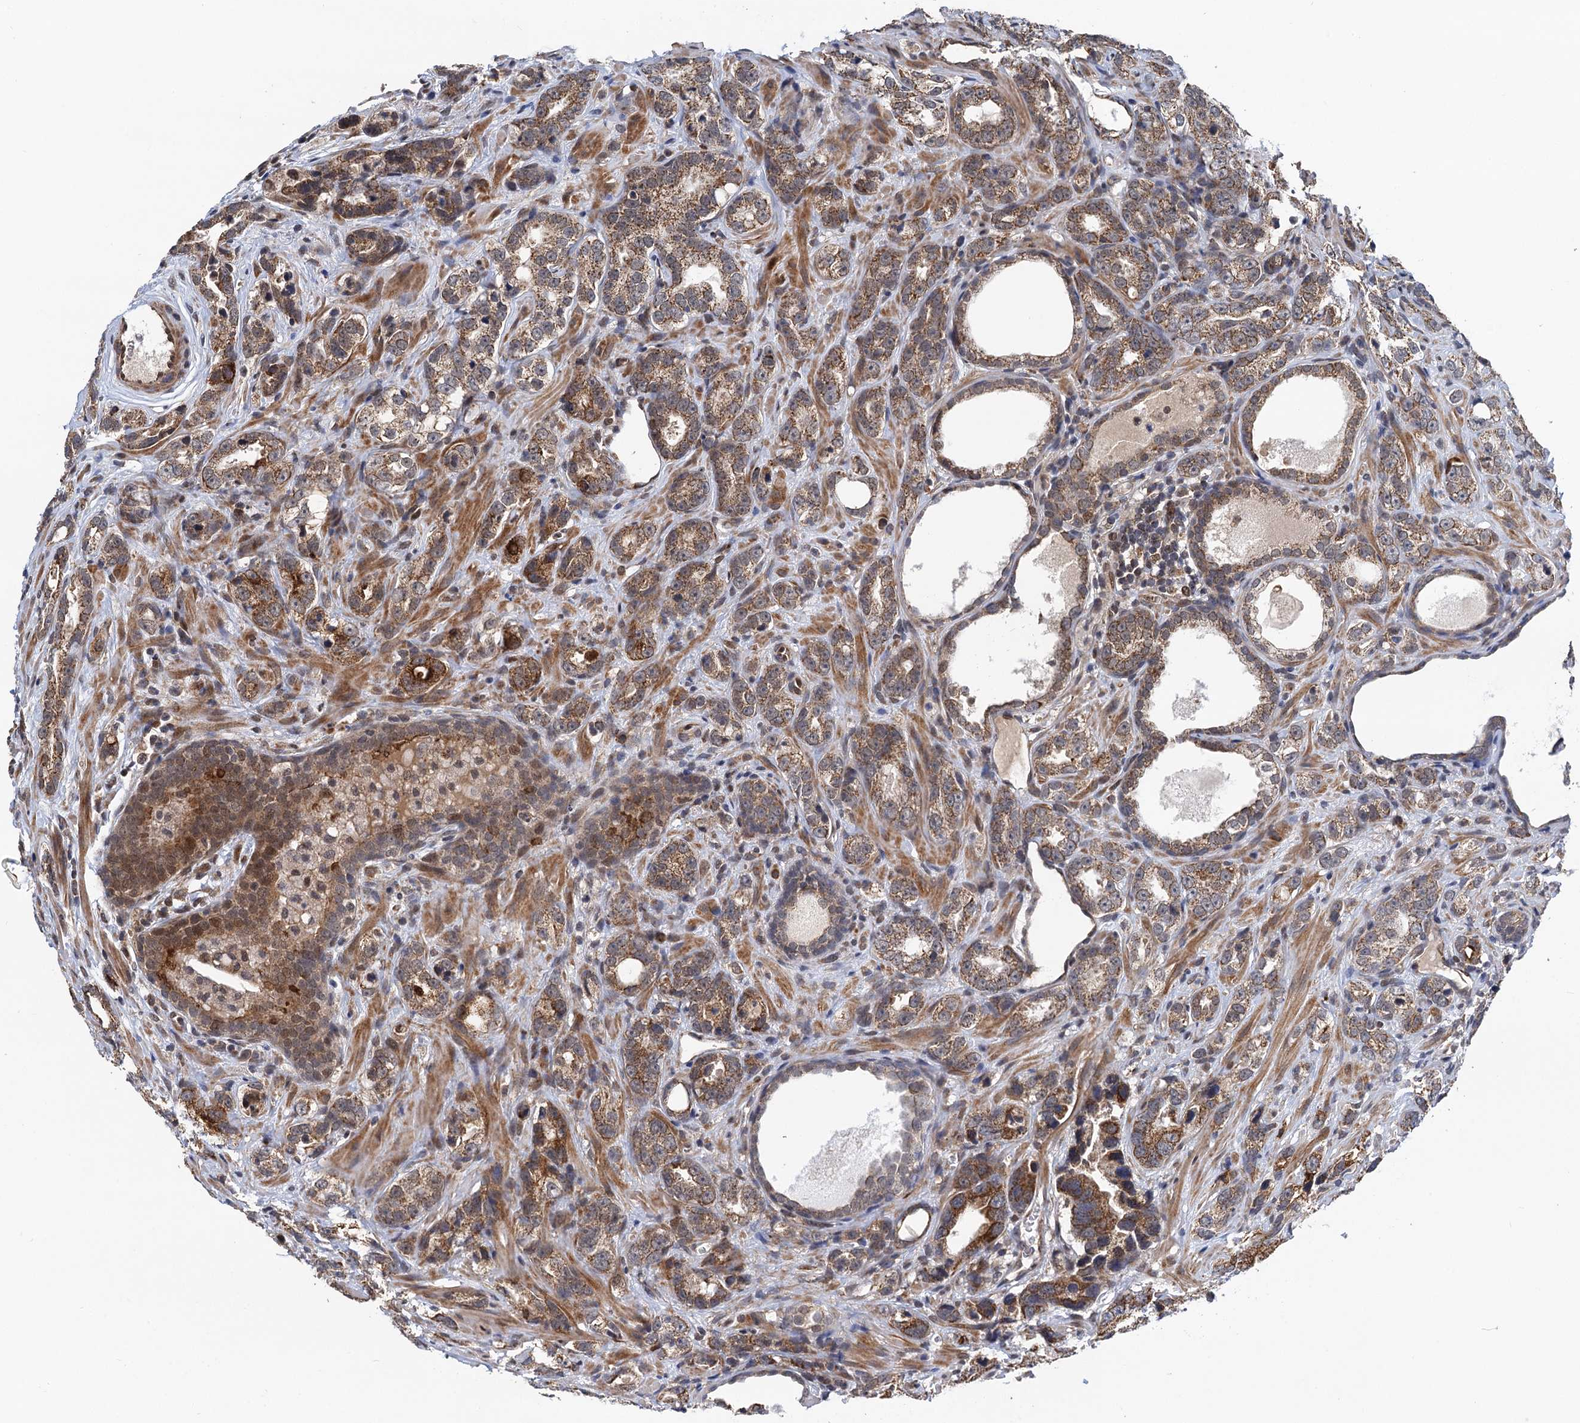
{"staining": {"intensity": "moderate", "quantity": ">75%", "location": "cytoplasmic/membranous"}, "tissue": "prostate cancer", "cell_type": "Tumor cells", "image_type": "cancer", "snomed": [{"axis": "morphology", "description": "Adenocarcinoma, High grade"}, {"axis": "topography", "description": "Prostate"}], "caption": "DAB immunohistochemical staining of human adenocarcinoma (high-grade) (prostate) shows moderate cytoplasmic/membranous protein expression in approximately >75% of tumor cells.", "gene": "CMPK2", "patient": {"sex": "male", "age": 62}}